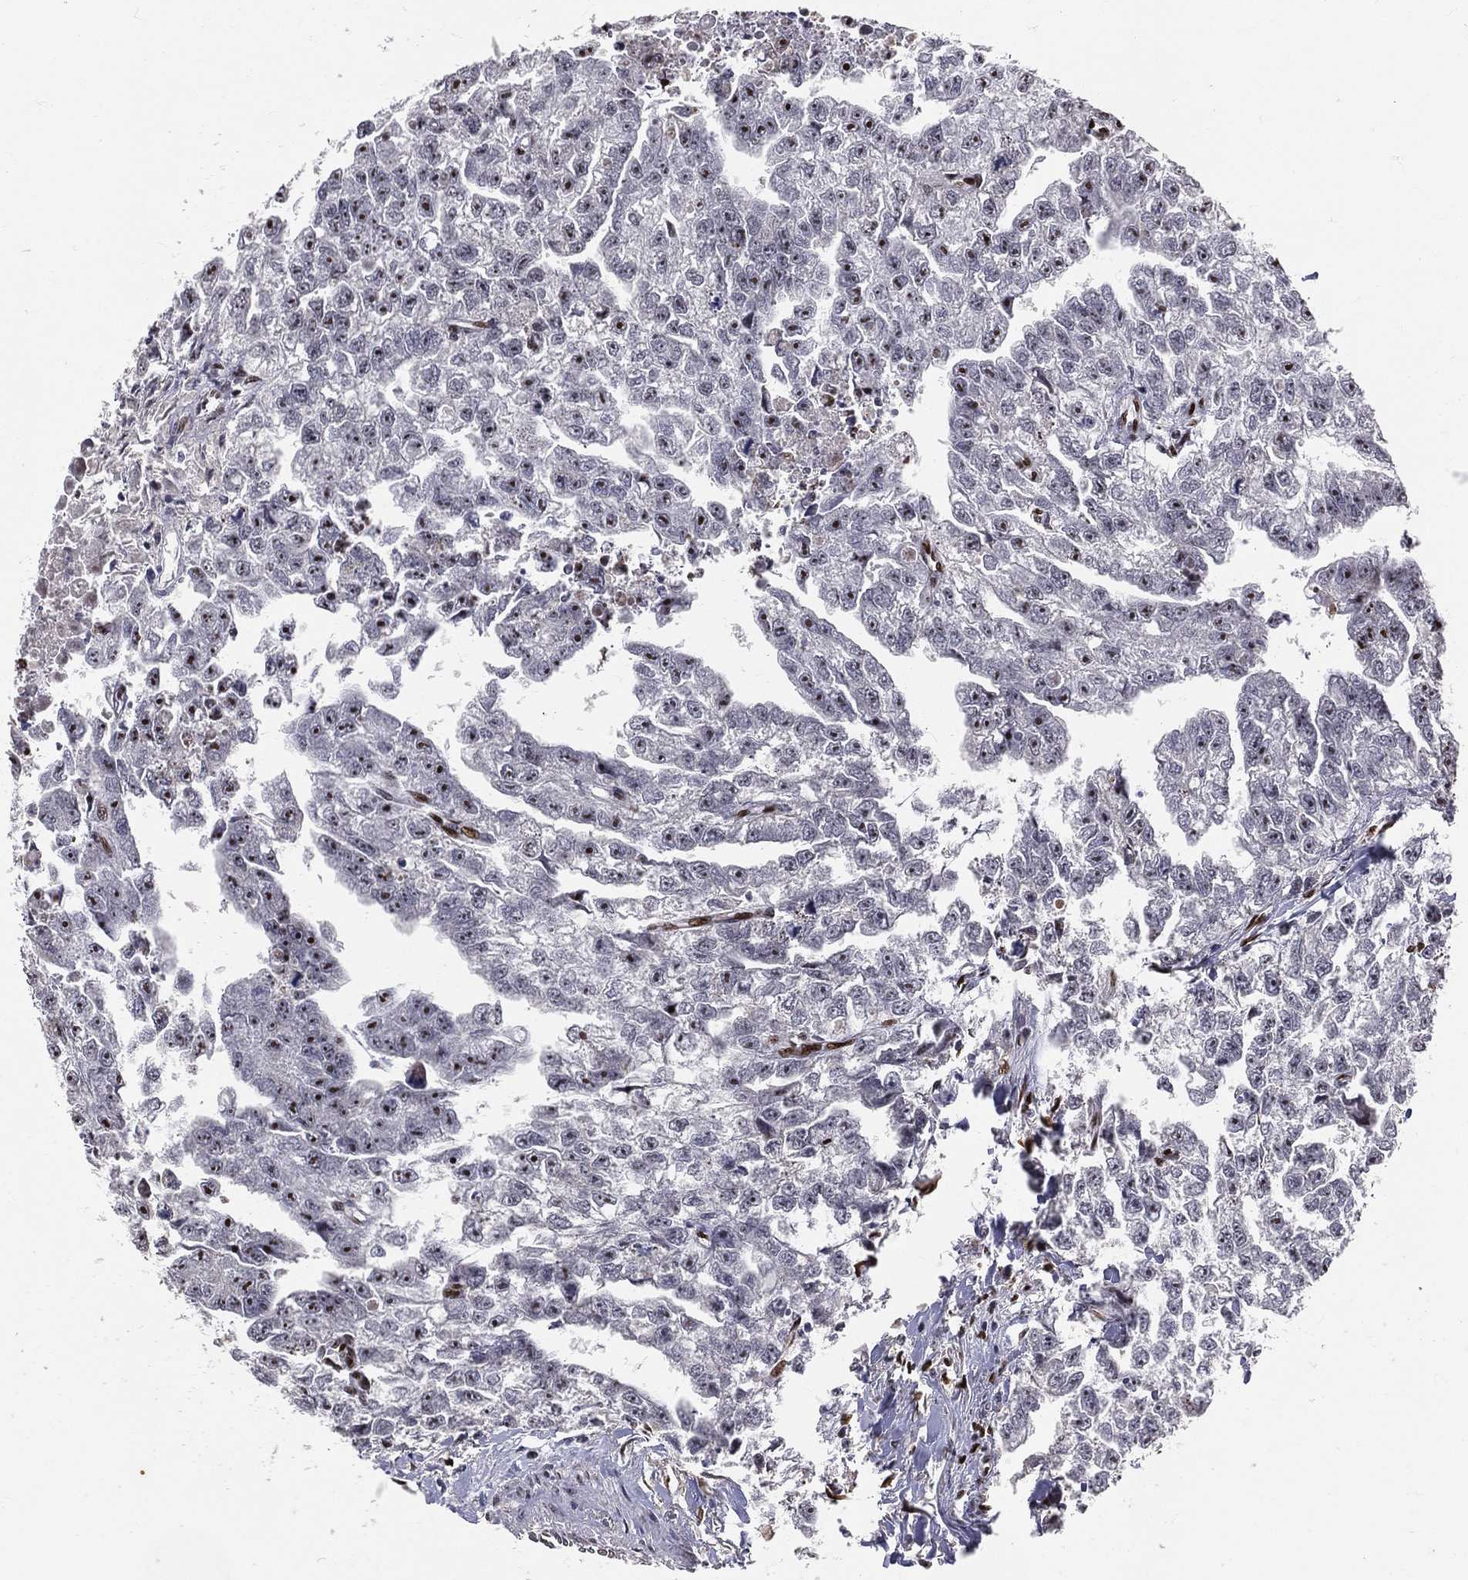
{"staining": {"intensity": "moderate", "quantity": "<25%", "location": "nuclear"}, "tissue": "testis cancer", "cell_type": "Tumor cells", "image_type": "cancer", "snomed": [{"axis": "morphology", "description": "Carcinoma, Embryonal, NOS"}, {"axis": "morphology", "description": "Teratoma, malignant, NOS"}, {"axis": "topography", "description": "Testis"}], "caption": "This photomicrograph shows immunohistochemistry staining of human embryonal carcinoma (testis), with low moderate nuclear positivity in approximately <25% of tumor cells.", "gene": "ZEB1", "patient": {"sex": "male", "age": 44}}